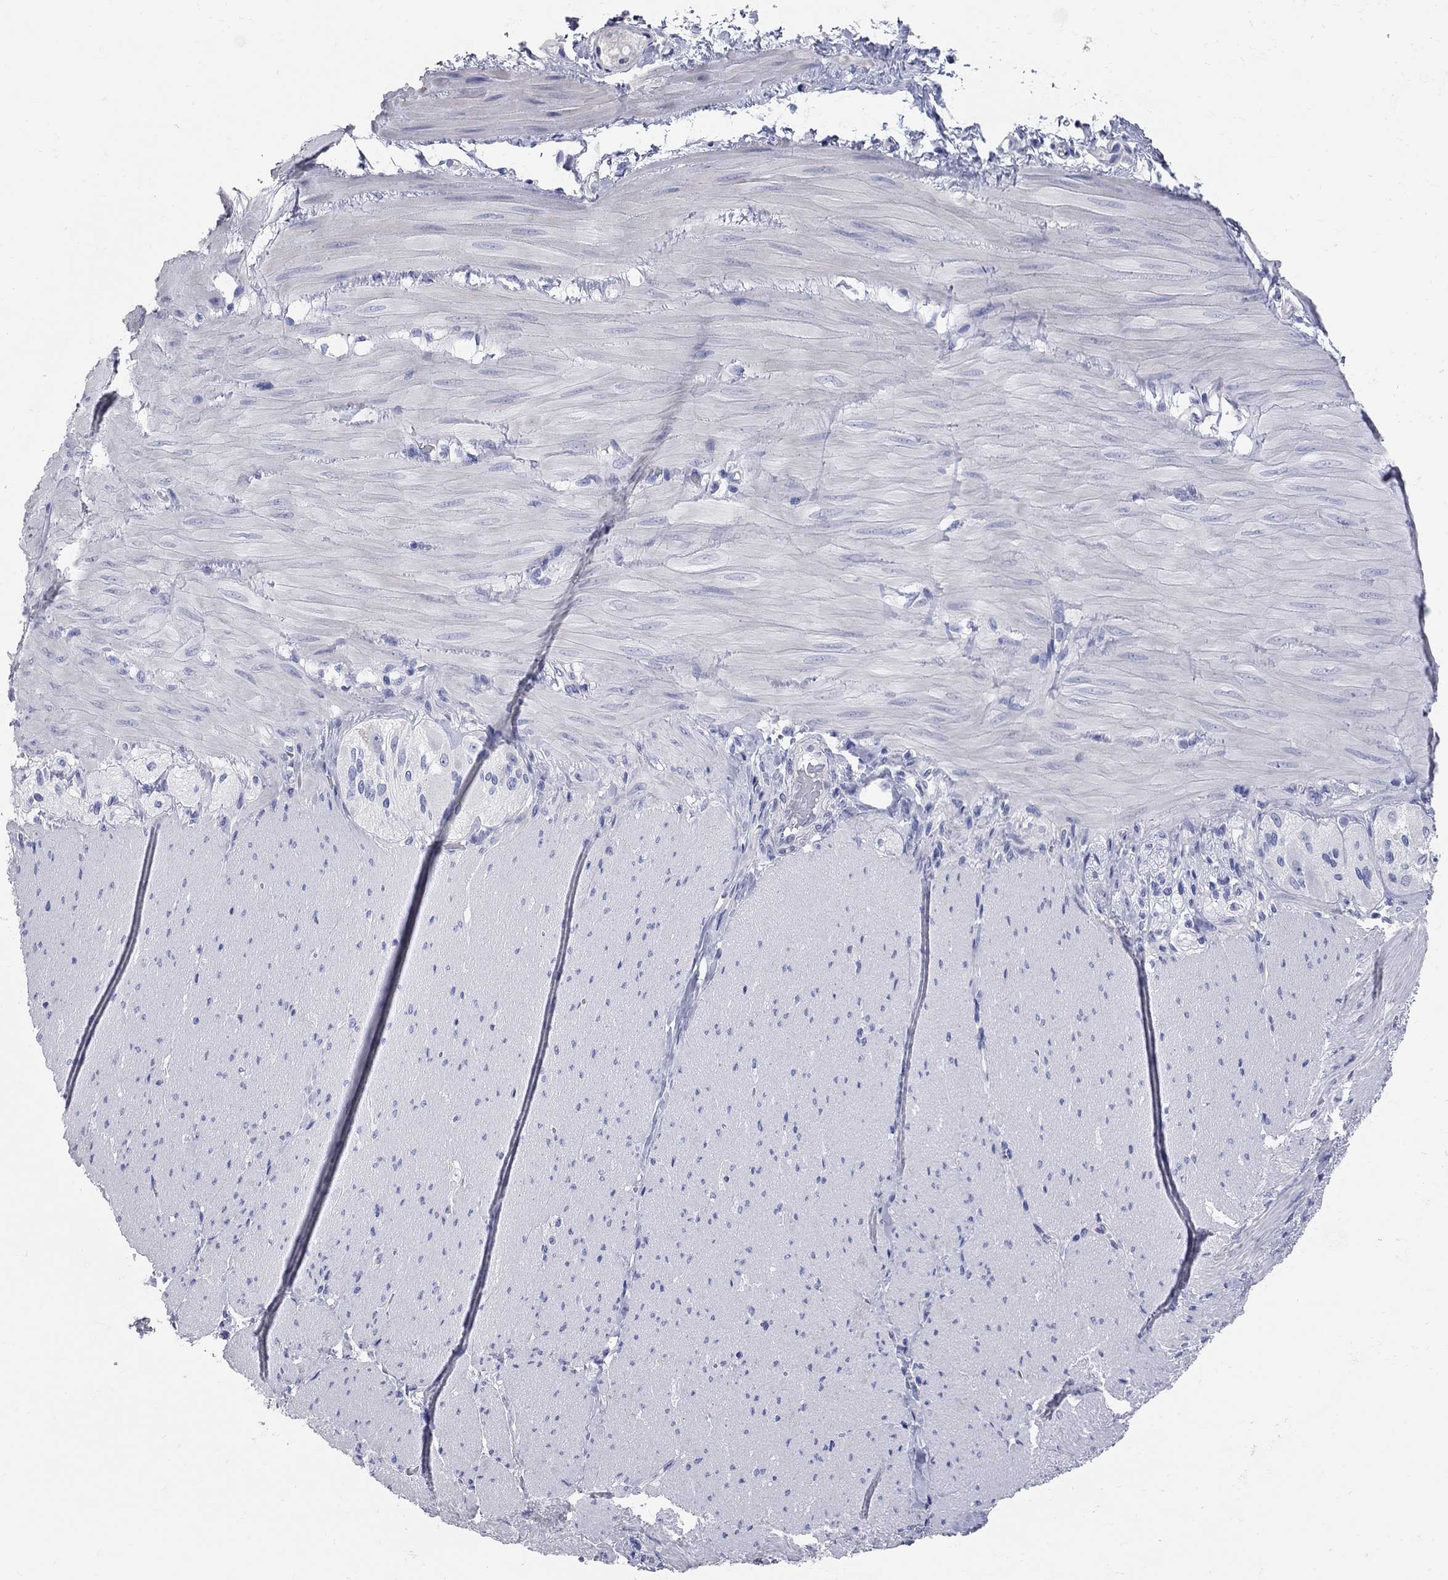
{"staining": {"intensity": "negative", "quantity": "none", "location": "none"}, "tissue": "adipose tissue", "cell_type": "Adipocytes", "image_type": "normal", "snomed": [{"axis": "morphology", "description": "Normal tissue, NOS"}, {"axis": "topography", "description": "Smooth muscle"}, {"axis": "topography", "description": "Duodenum"}, {"axis": "topography", "description": "Peripheral nerve tissue"}], "caption": "This is an immunohistochemistry histopathology image of unremarkable human adipose tissue. There is no positivity in adipocytes.", "gene": "AOX1", "patient": {"sex": "female", "age": 61}}